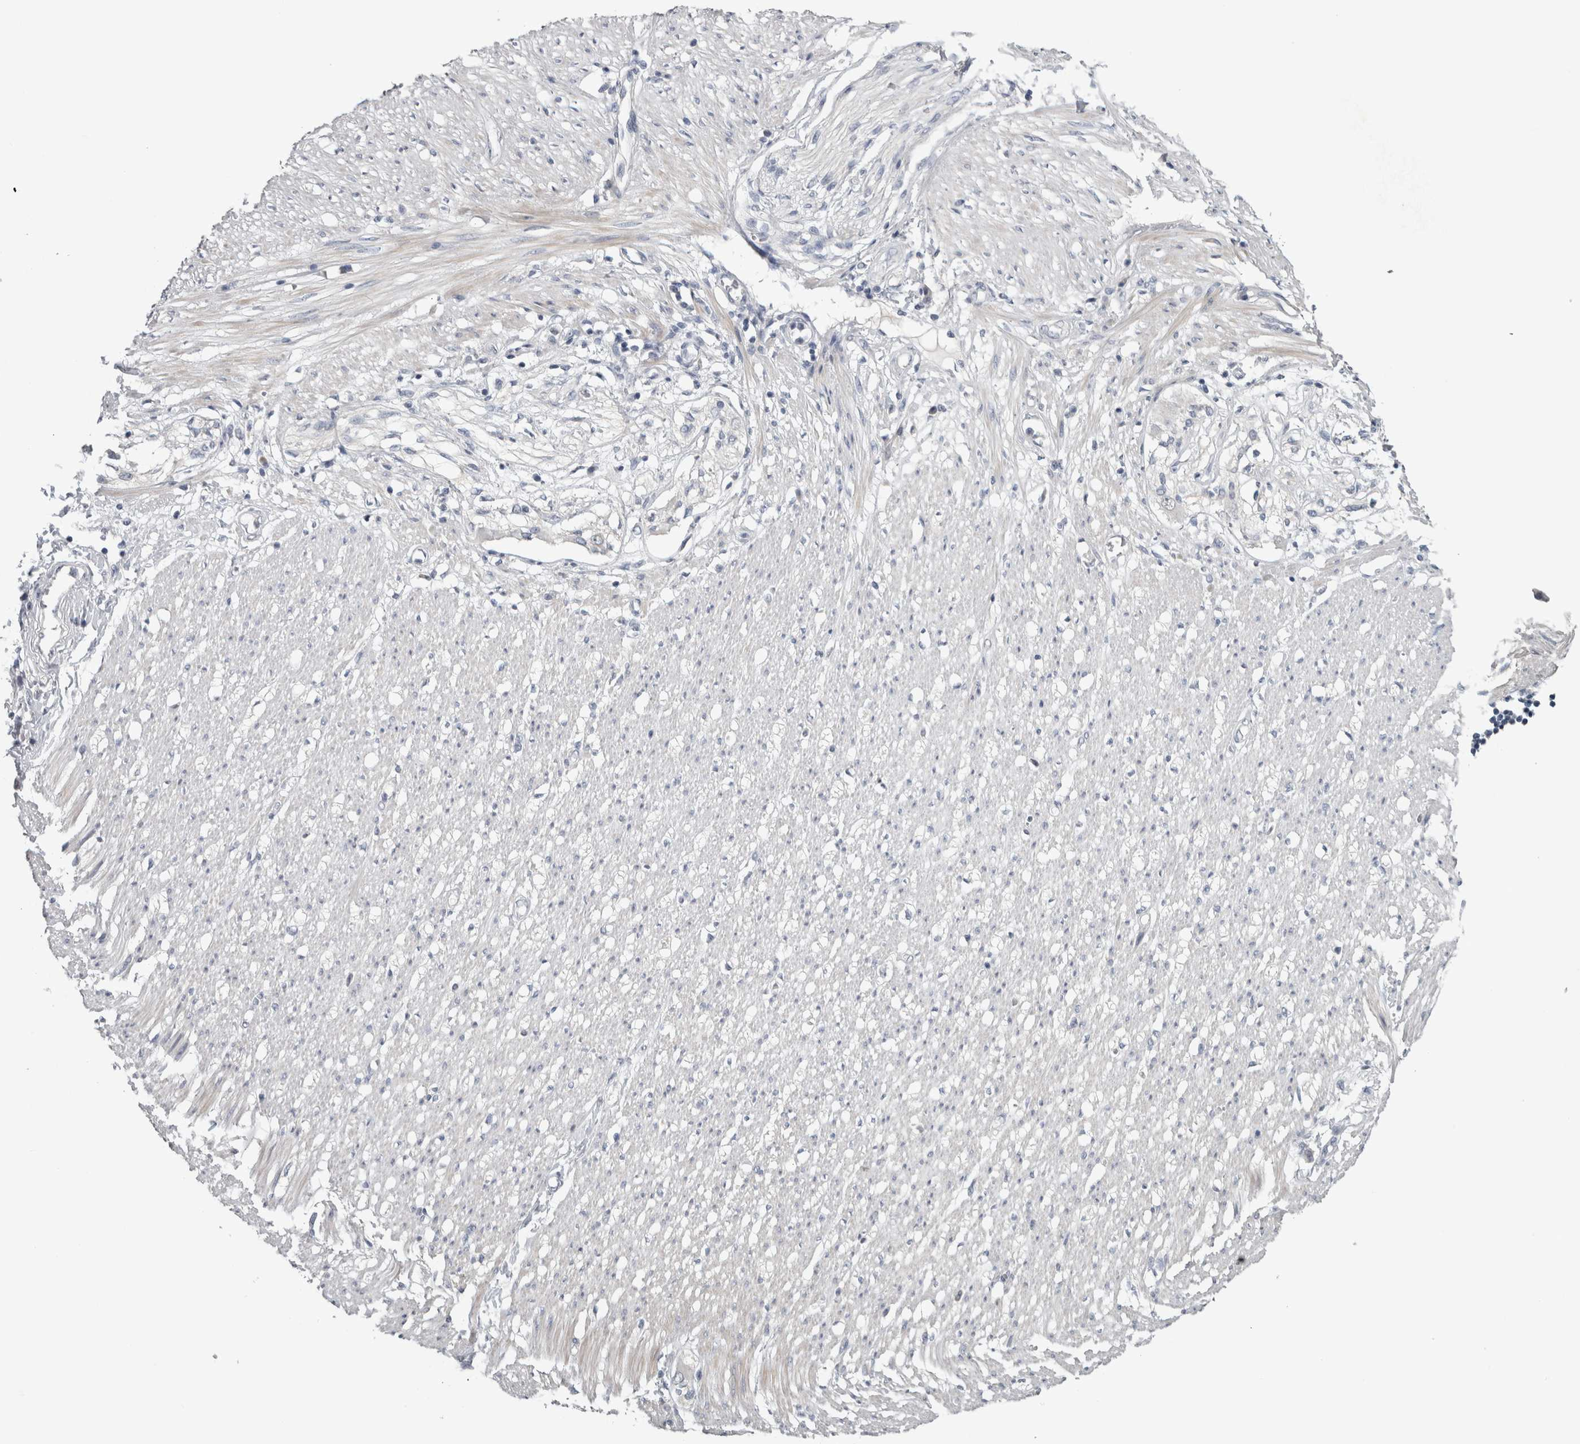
{"staining": {"intensity": "negative", "quantity": "none", "location": "none"}, "tissue": "adipose tissue", "cell_type": "Adipocytes", "image_type": "normal", "snomed": [{"axis": "morphology", "description": "Normal tissue, NOS"}, {"axis": "morphology", "description": "Adenocarcinoma, NOS"}, {"axis": "topography", "description": "Colon"}, {"axis": "topography", "description": "Peripheral nerve tissue"}], "caption": "Immunohistochemistry histopathology image of normal human adipose tissue stained for a protein (brown), which displays no expression in adipocytes. (DAB (3,3'-diaminobenzidine) immunohistochemistry visualized using brightfield microscopy, high magnification).", "gene": "ADAM2", "patient": {"sex": "male", "age": 14}}